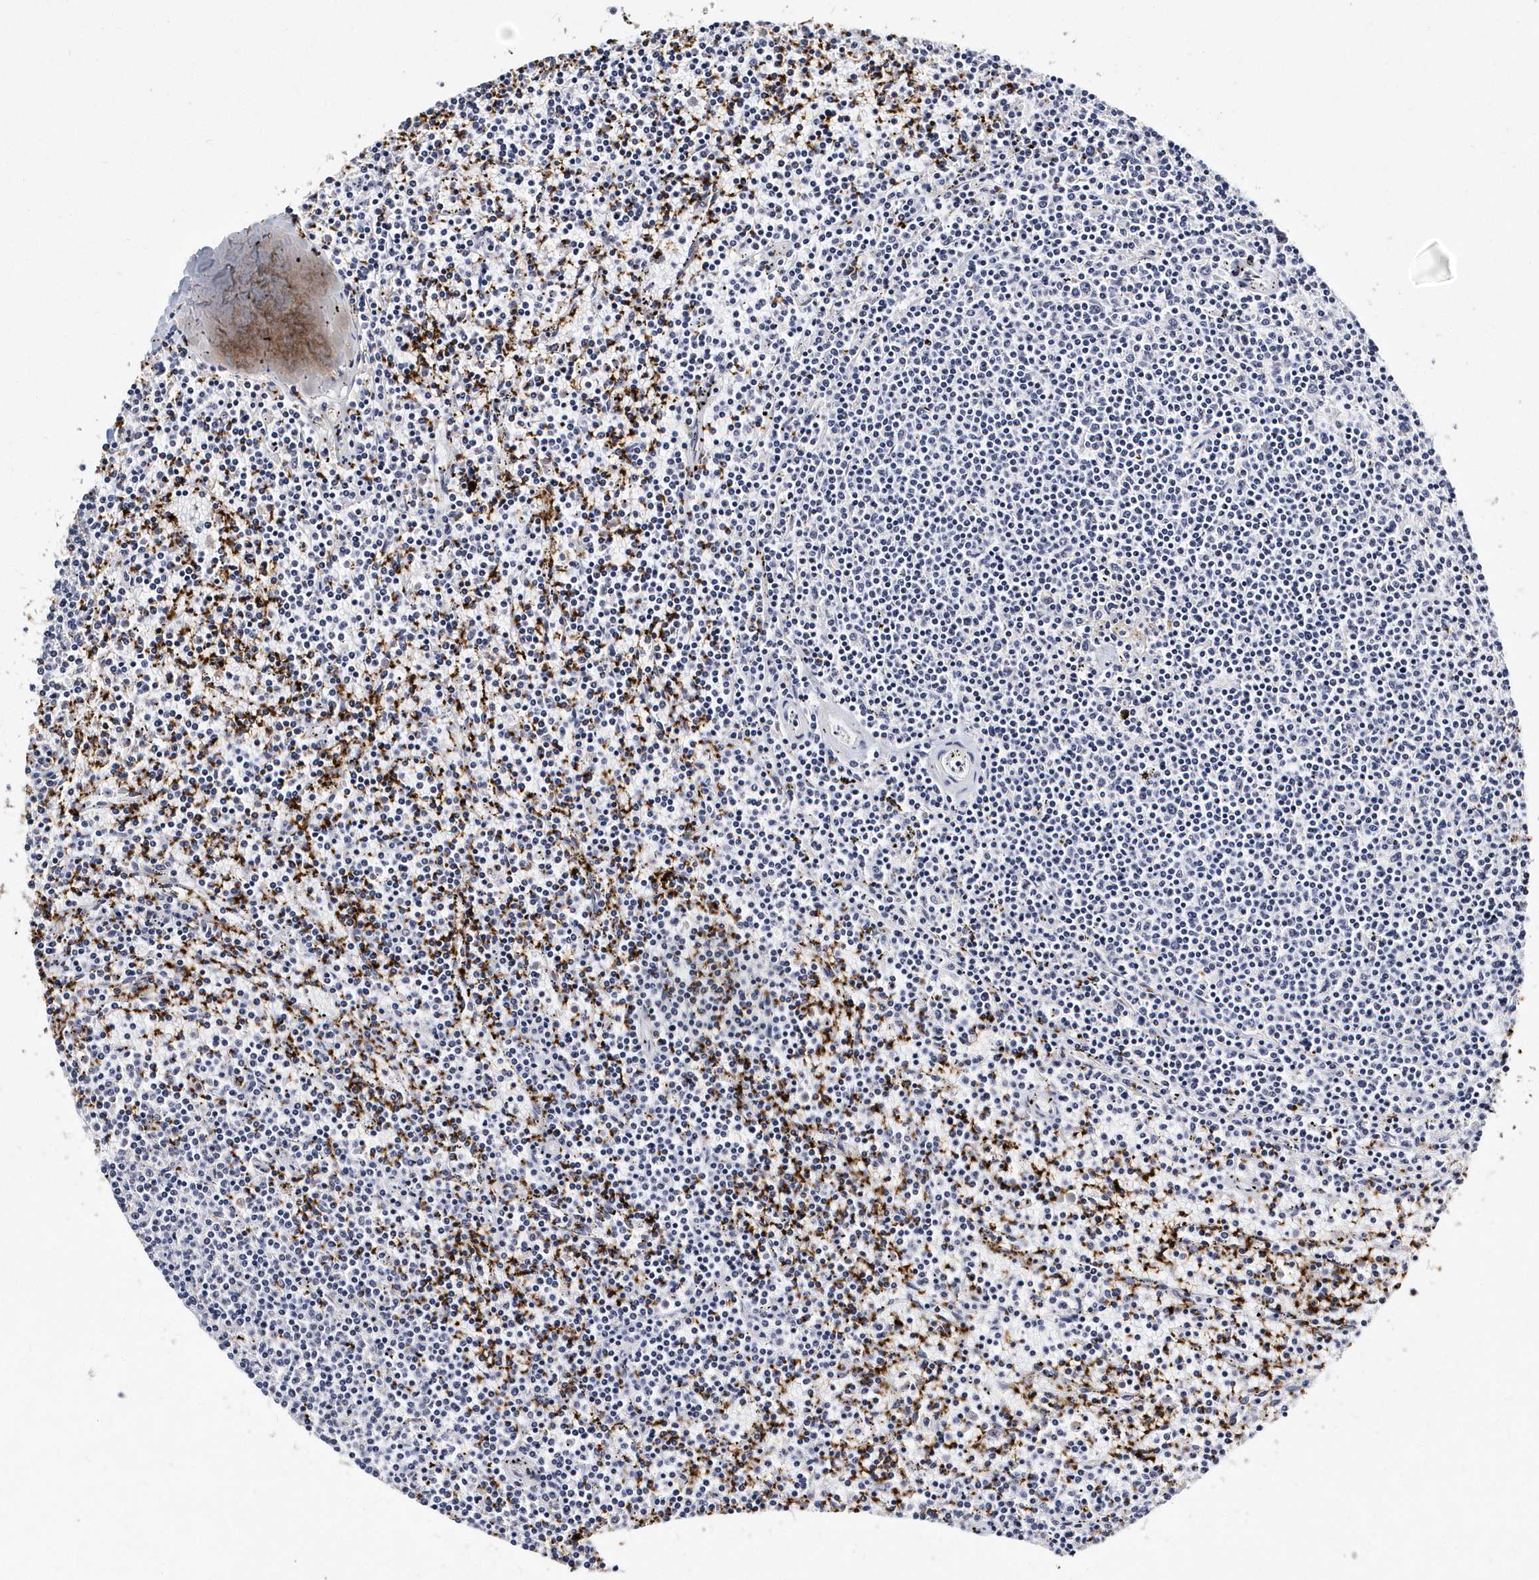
{"staining": {"intensity": "negative", "quantity": "none", "location": "none"}, "tissue": "lymphoma", "cell_type": "Tumor cells", "image_type": "cancer", "snomed": [{"axis": "morphology", "description": "Malignant lymphoma, non-Hodgkin's type, Low grade"}, {"axis": "topography", "description": "Spleen"}], "caption": "Tumor cells are negative for brown protein staining in malignant lymphoma, non-Hodgkin's type (low-grade).", "gene": "ITGA2B", "patient": {"sex": "female", "age": 50}}